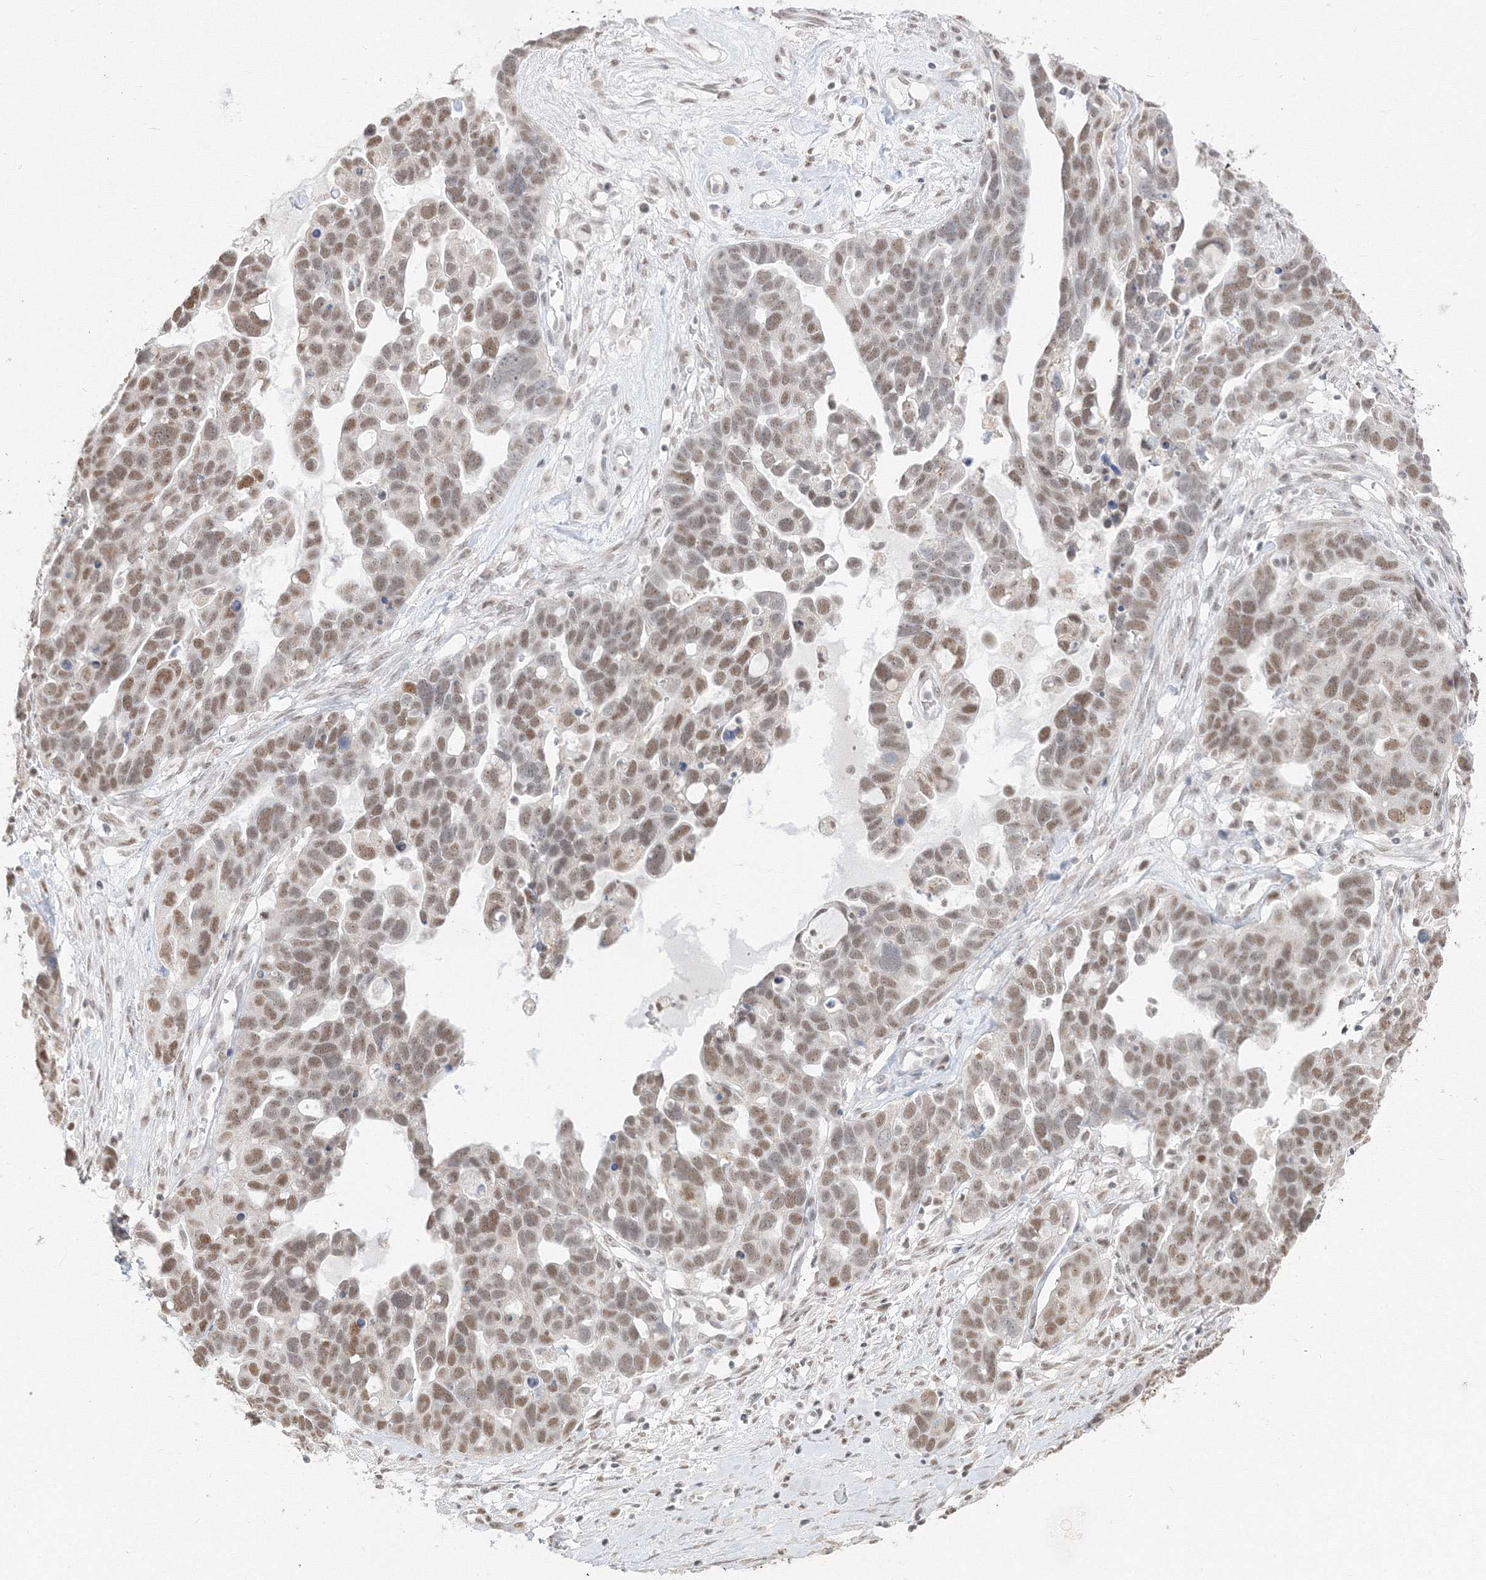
{"staining": {"intensity": "moderate", "quantity": ">75%", "location": "nuclear"}, "tissue": "ovarian cancer", "cell_type": "Tumor cells", "image_type": "cancer", "snomed": [{"axis": "morphology", "description": "Cystadenocarcinoma, serous, NOS"}, {"axis": "topography", "description": "Ovary"}], "caption": "Immunohistochemistry staining of ovarian cancer, which reveals medium levels of moderate nuclear expression in approximately >75% of tumor cells indicating moderate nuclear protein staining. The staining was performed using DAB (brown) for protein detection and nuclei were counterstained in hematoxylin (blue).", "gene": "PPP4R2", "patient": {"sex": "female", "age": 54}}